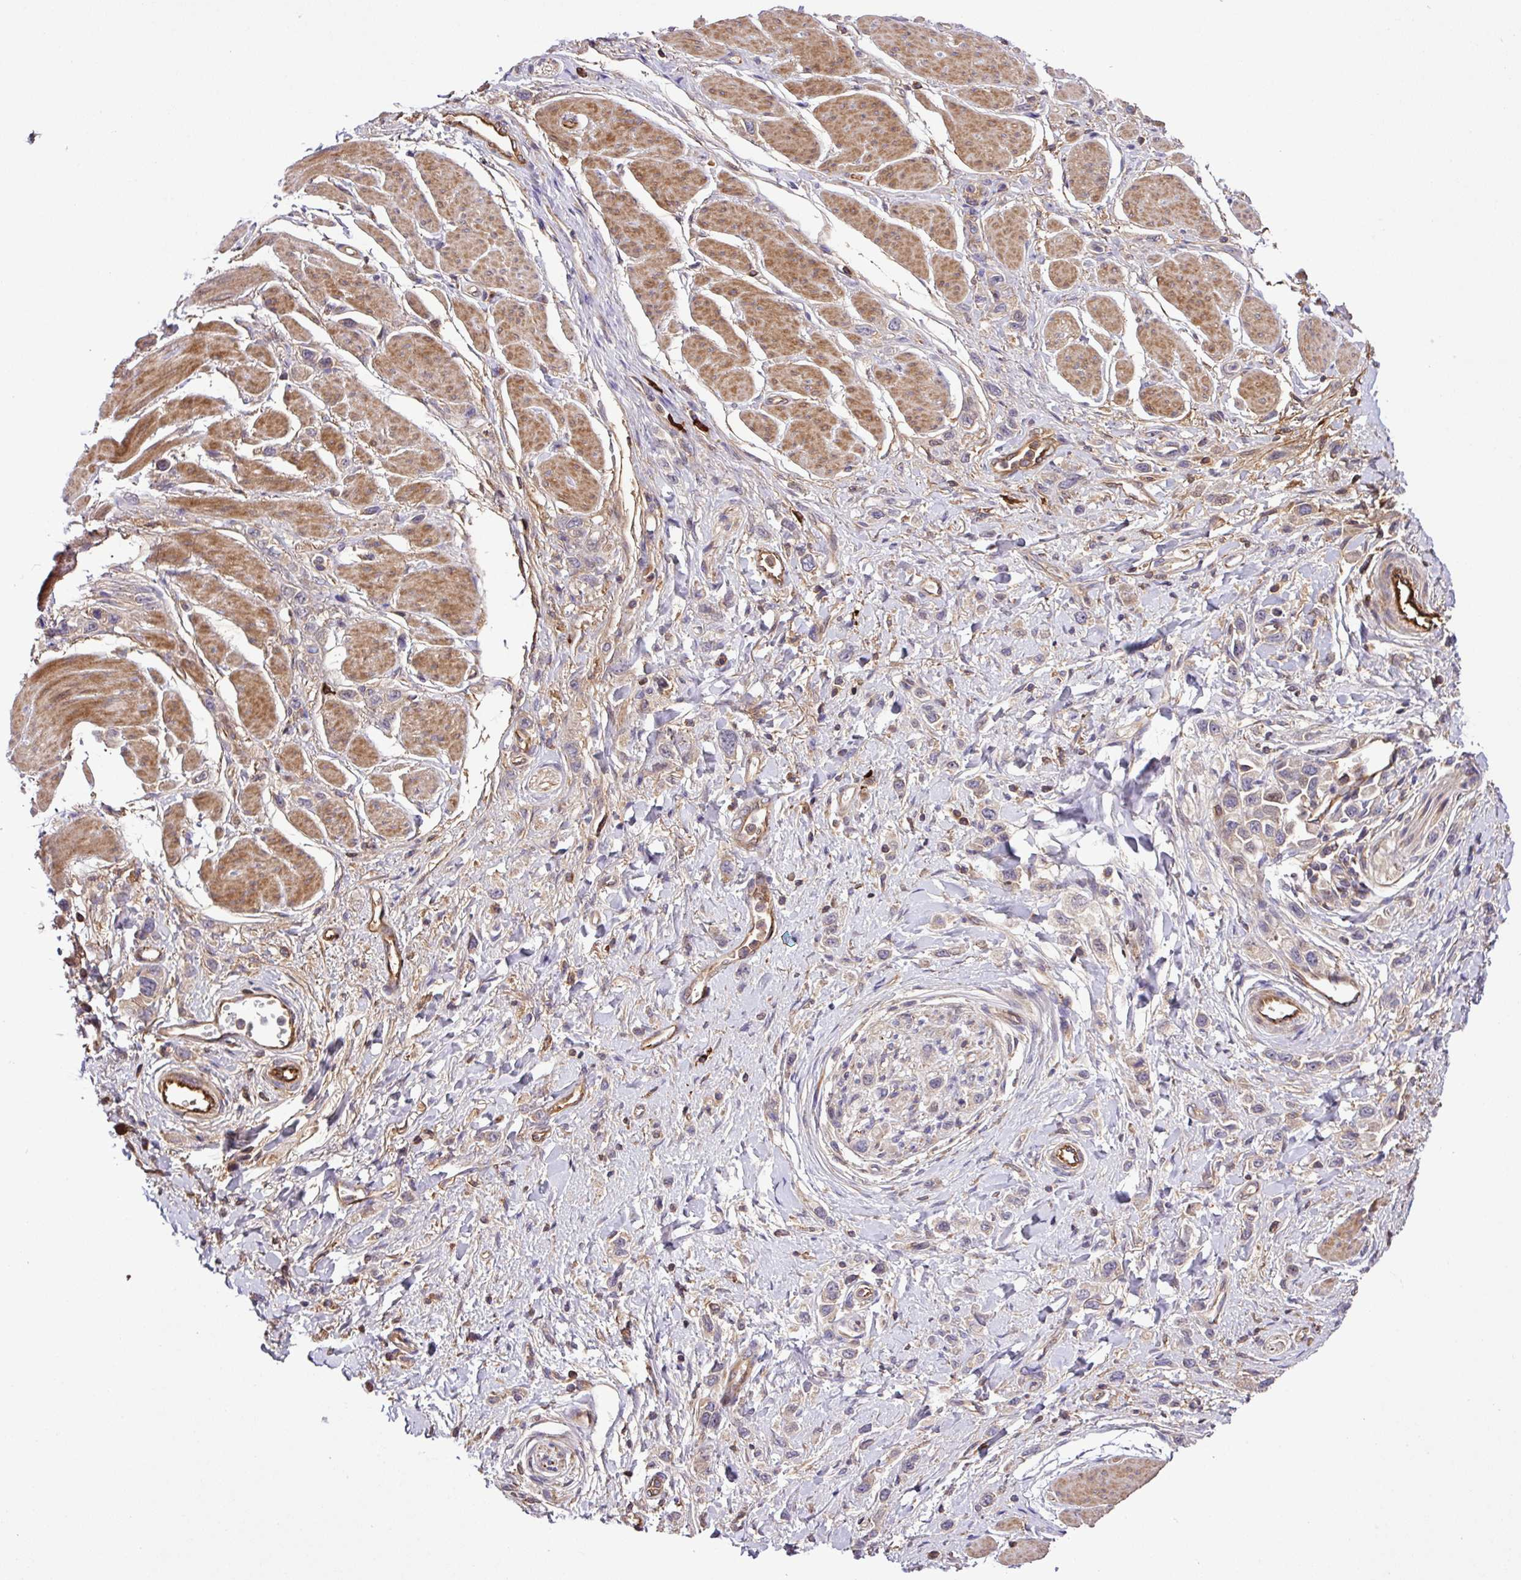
{"staining": {"intensity": "negative", "quantity": "none", "location": "none"}, "tissue": "stomach cancer", "cell_type": "Tumor cells", "image_type": "cancer", "snomed": [{"axis": "morphology", "description": "Adenocarcinoma, NOS"}, {"axis": "topography", "description": "Stomach"}], "caption": "High magnification brightfield microscopy of stomach cancer stained with DAB (3,3'-diaminobenzidine) (brown) and counterstained with hematoxylin (blue): tumor cells show no significant expression.", "gene": "ZNF266", "patient": {"sex": "female", "age": 65}}